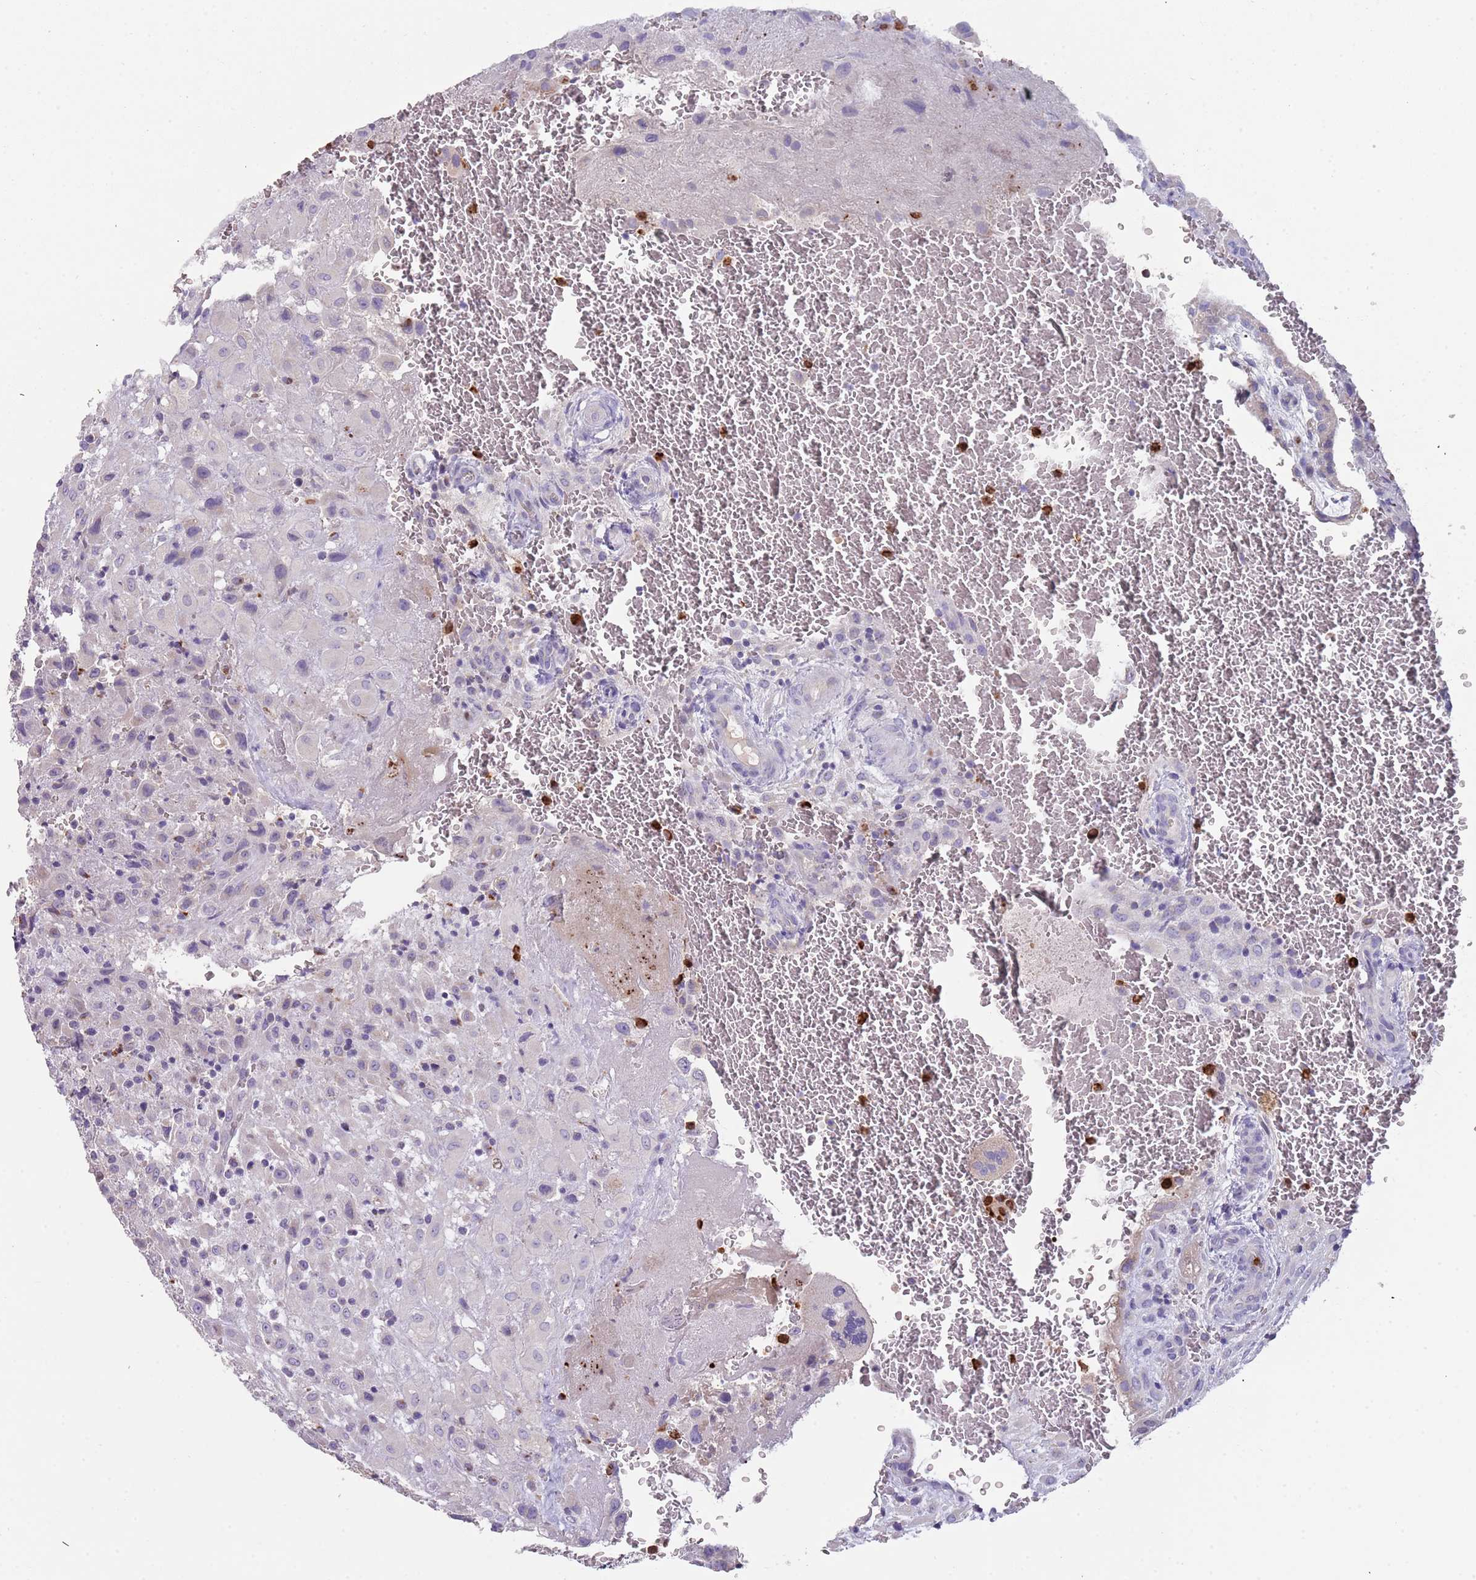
{"staining": {"intensity": "negative", "quantity": "none", "location": "none"}, "tissue": "placenta", "cell_type": "Trophoblastic cells", "image_type": "normal", "snomed": [{"axis": "morphology", "description": "Normal tissue, NOS"}, {"axis": "topography", "description": "Placenta"}], "caption": "Immunohistochemistry micrograph of unremarkable placenta: human placenta stained with DAB (3,3'-diaminobenzidine) exhibits no significant protein expression in trophoblastic cells.", "gene": "TMEM251", "patient": {"sex": "female", "age": 35}}